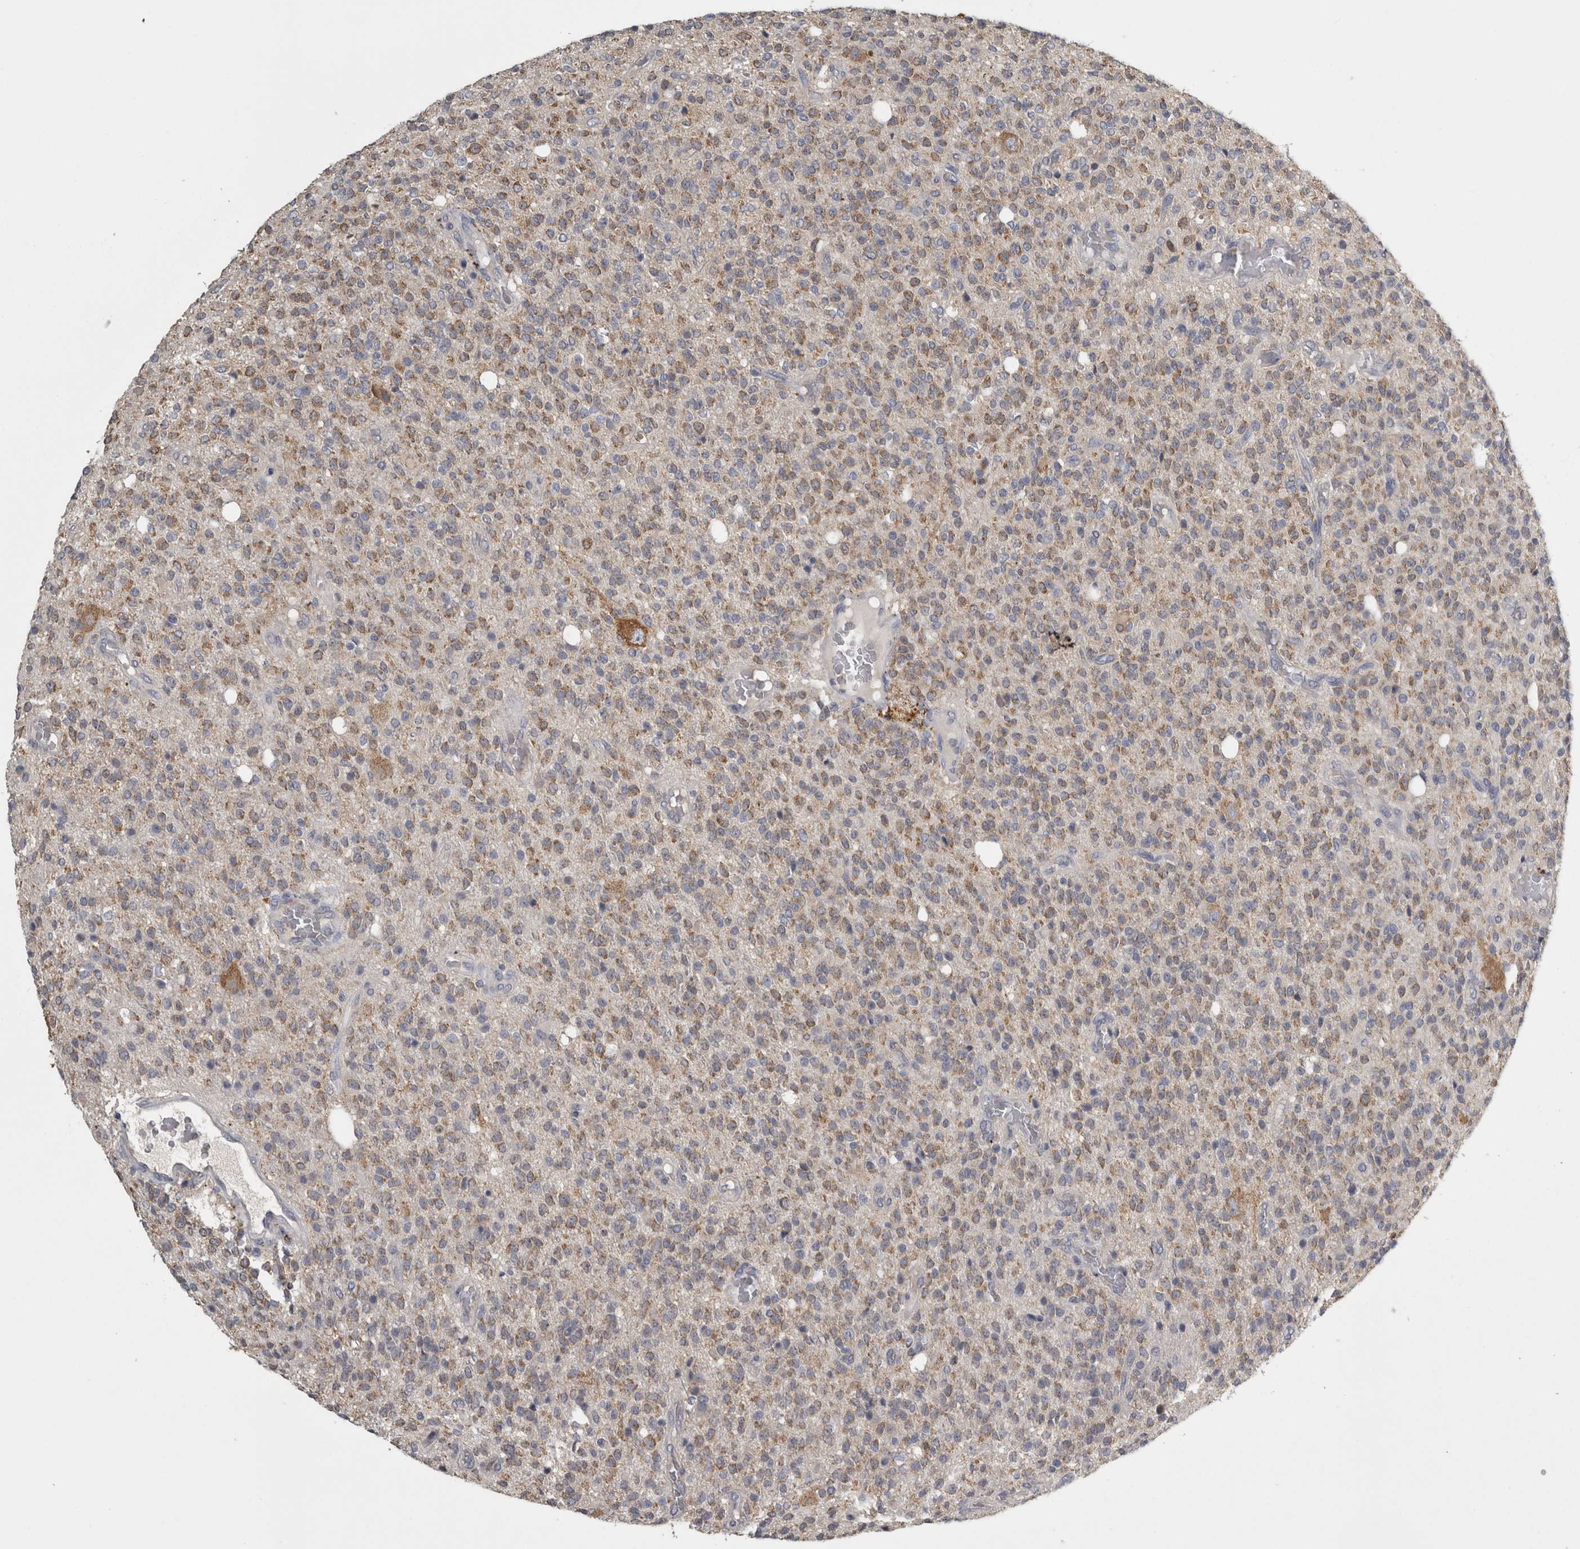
{"staining": {"intensity": "moderate", "quantity": ">75%", "location": "cytoplasmic/membranous"}, "tissue": "glioma", "cell_type": "Tumor cells", "image_type": "cancer", "snomed": [{"axis": "morphology", "description": "Glioma, malignant, High grade"}, {"axis": "topography", "description": "Brain"}], "caption": "Moderate cytoplasmic/membranous staining for a protein is identified in about >75% of tumor cells of glioma using IHC.", "gene": "FRK", "patient": {"sex": "male", "age": 34}}